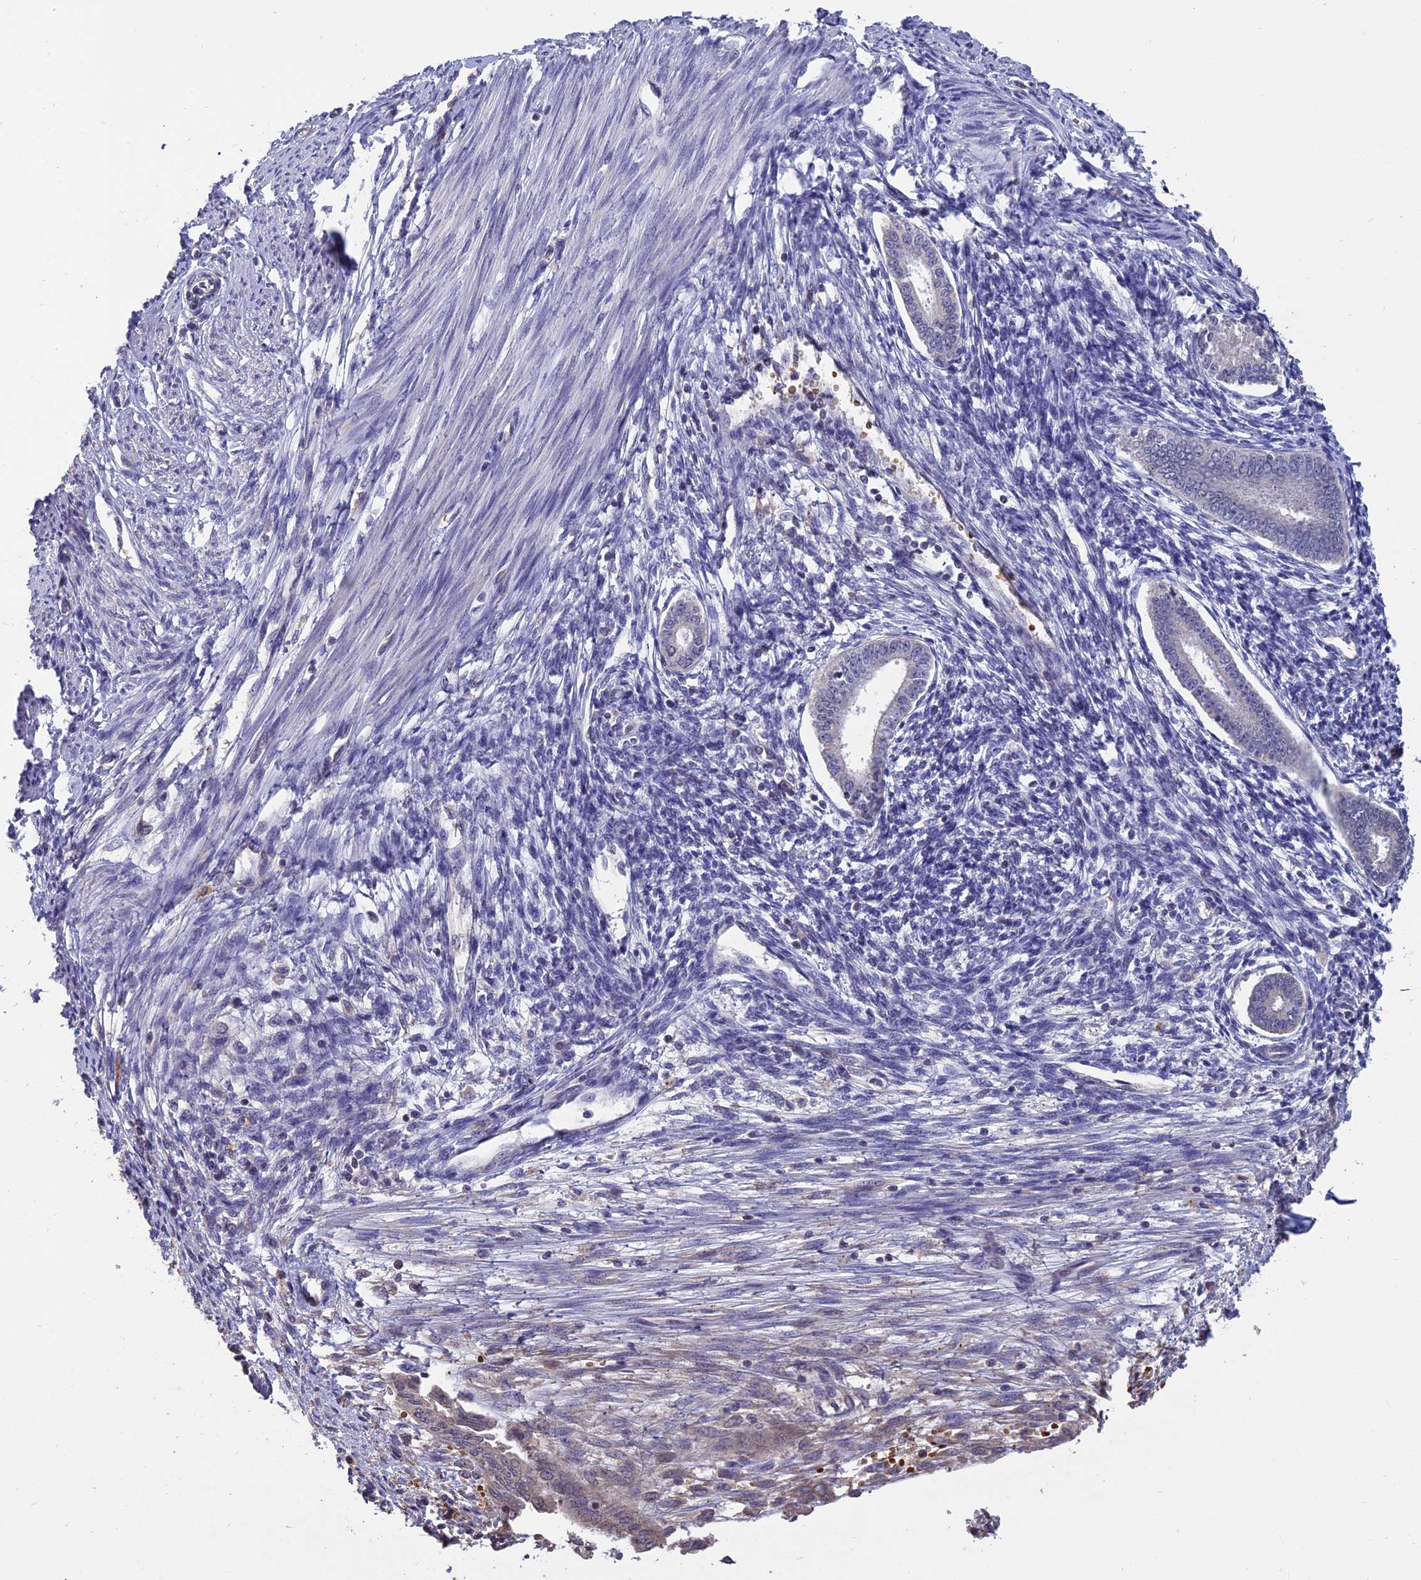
{"staining": {"intensity": "negative", "quantity": "none", "location": "none"}, "tissue": "endometrium", "cell_type": "Cells in endometrial stroma", "image_type": "normal", "snomed": [{"axis": "morphology", "description": "Normal tissue, NOS"}, {"axis": "topography", "description": "Endometrium"}], "caption": "Image shows no protein positivity in cells in endometrial stroma of benign endometrium.", "gene": "KNOP1", "patient": {"sex": "female", "age": 56}}